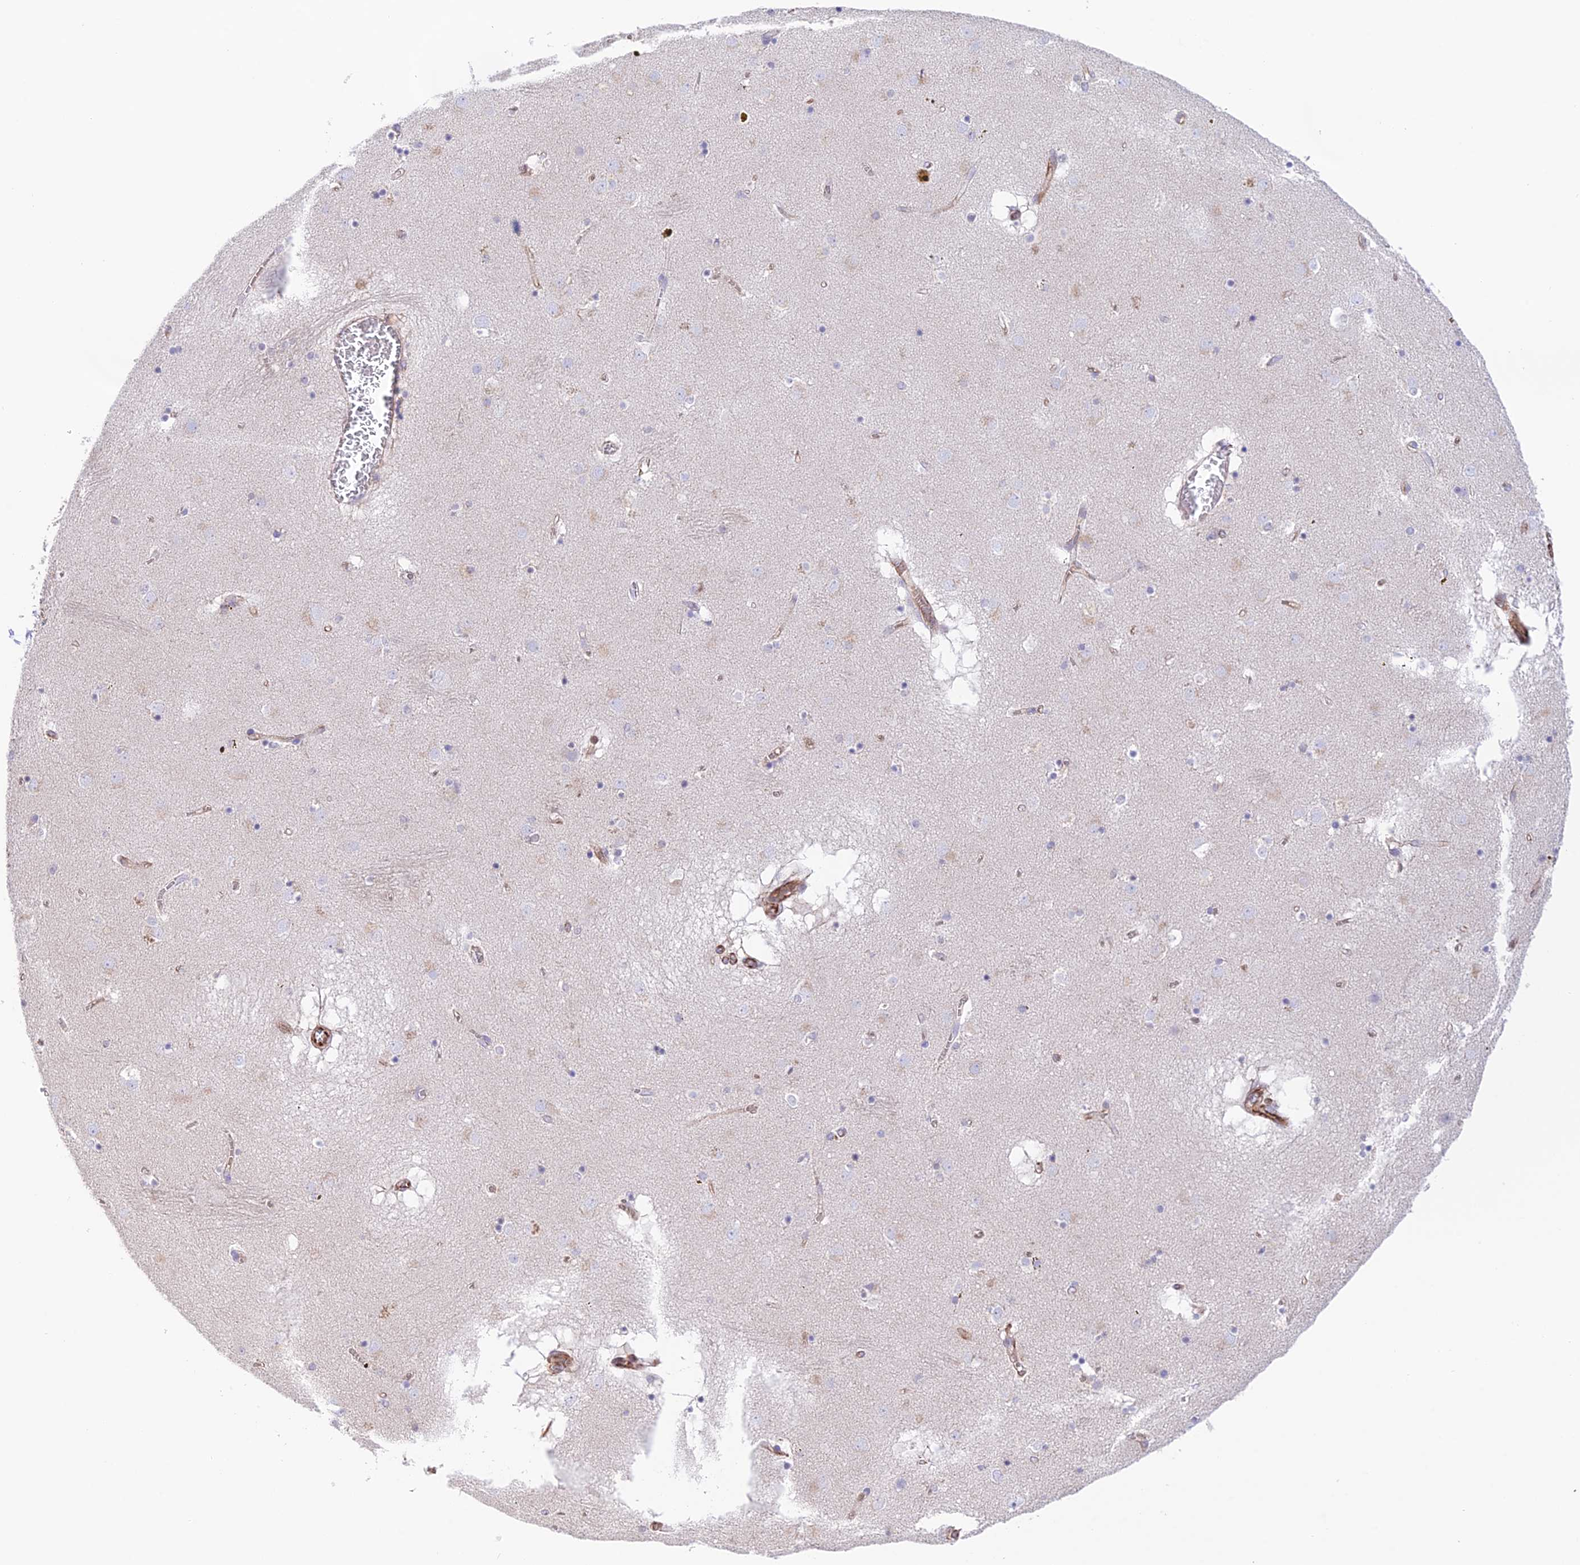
{"staining": {"intensity": "negative", "quantity": "none", "location": "none"}, "tissue": "caudate", "cell_type": "Glial cells", "image_type": "normal", "snomed": [{"axis": "morphology", "description": "Normal tissue, NOS"}, {"axis": "topography", "description": "Lateral ventricle wall"}], "caption": "Protein analysis of normal caudate displays no significant expression in glial cells.", "gene": "ZNF652", "patient": {"sex": "male", "age": 70}}